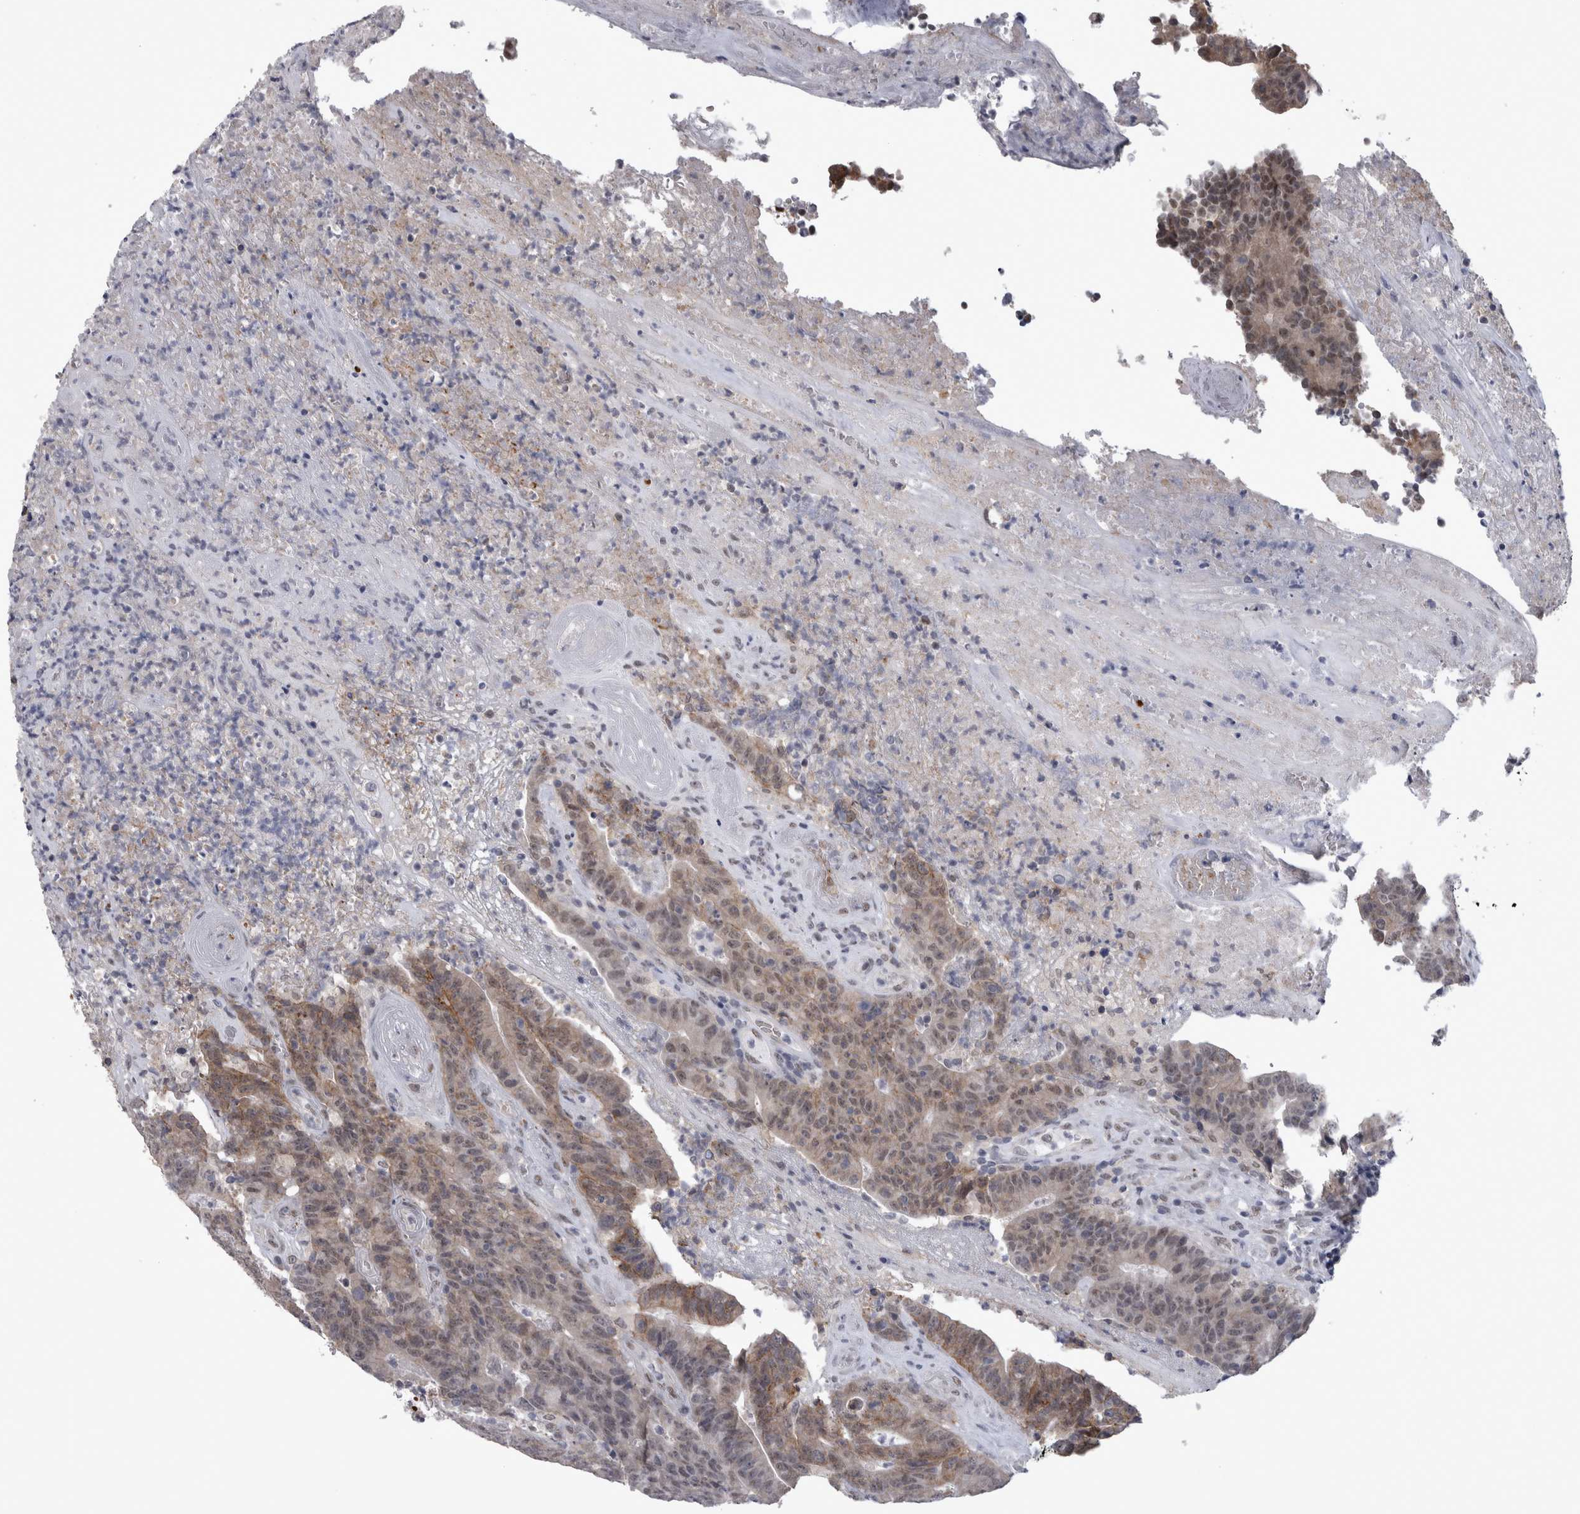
{"staining": {"intensity": "weak", "quantity": "25%-75%", "location": "nuclear"}, "tissue": "colorectal cancer", "cell_type": "Tumor cells", "image_type": "cancer", "snomed": [{"axis": "morphology", "description": "Normal tissue, NOS"}, {"axis": "morphology", "description": "Adenocarcinoma, NOS"}, {"axis": "topography", "description": "Colon"}], "caption": "Colorectal adenocarcinoma stained with immunohistochemistry (IHC) demonstrates weak nuclear positivity in about 25%-75% of tumor cells. (IHC, brightfield microscopy, high magnification).", "gene": "PEBP4", "patient": {"sex": "female", "age": 75}}